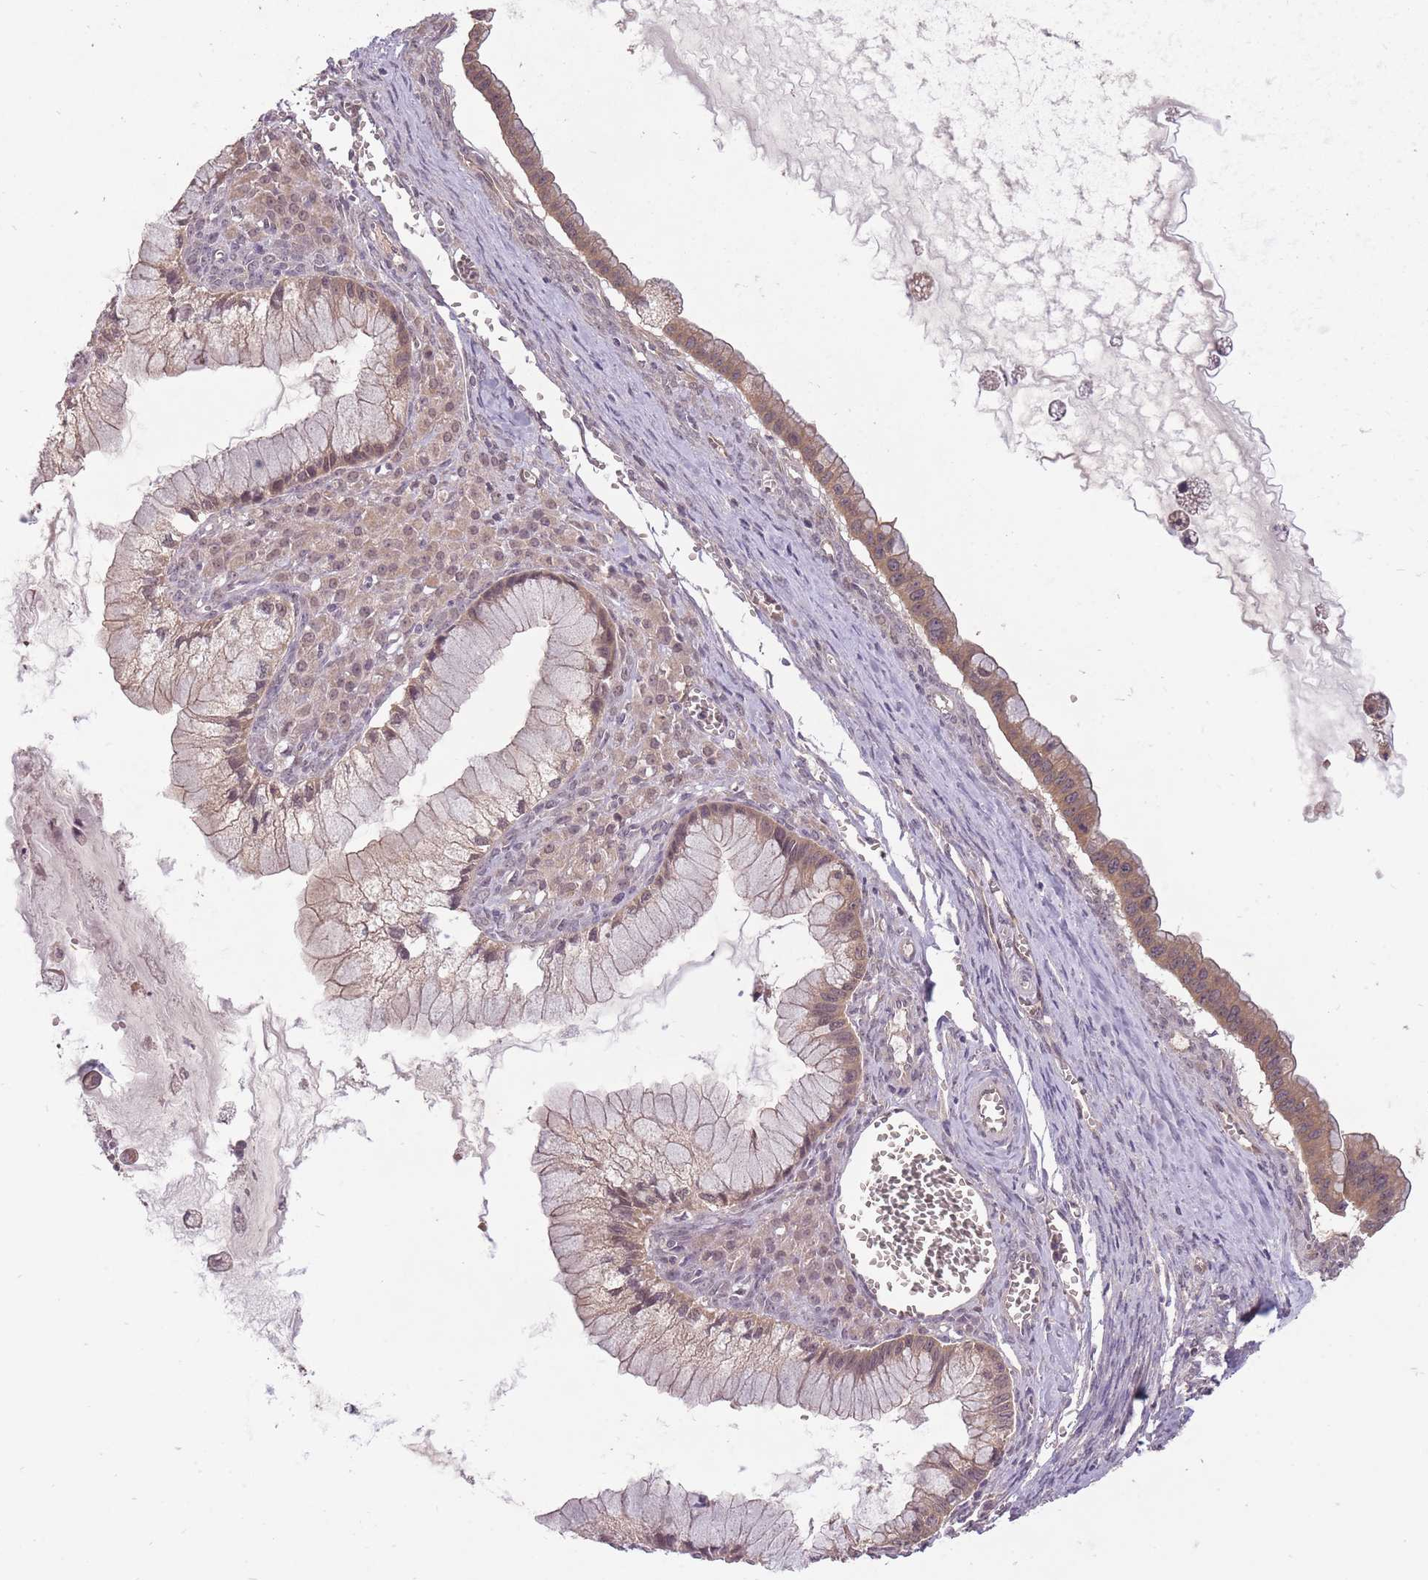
{"staining": {"intensity": "weak", "quantity": ">75%", "location": "cytoplasmic/membranous,nuclear"}, "tissue": "ovarian cancer", "cell_type": "Tumor cells", "image_type": "cancer", "snomed": [{"axis": "morphology", "description": "Cystadenocarcinoma, mucinous, NOS"}, {"axis": "topography", "description": "Ovary"}], "caption": "Protein expression analysis of ovarian mucinous cystadenocarcinoma reveals weak cytoplasmic/membranous and nuclear staining in about >75% of tumor cells.", "gene": "LRATD2", "patient": {"sex": "female", "age": 59}}